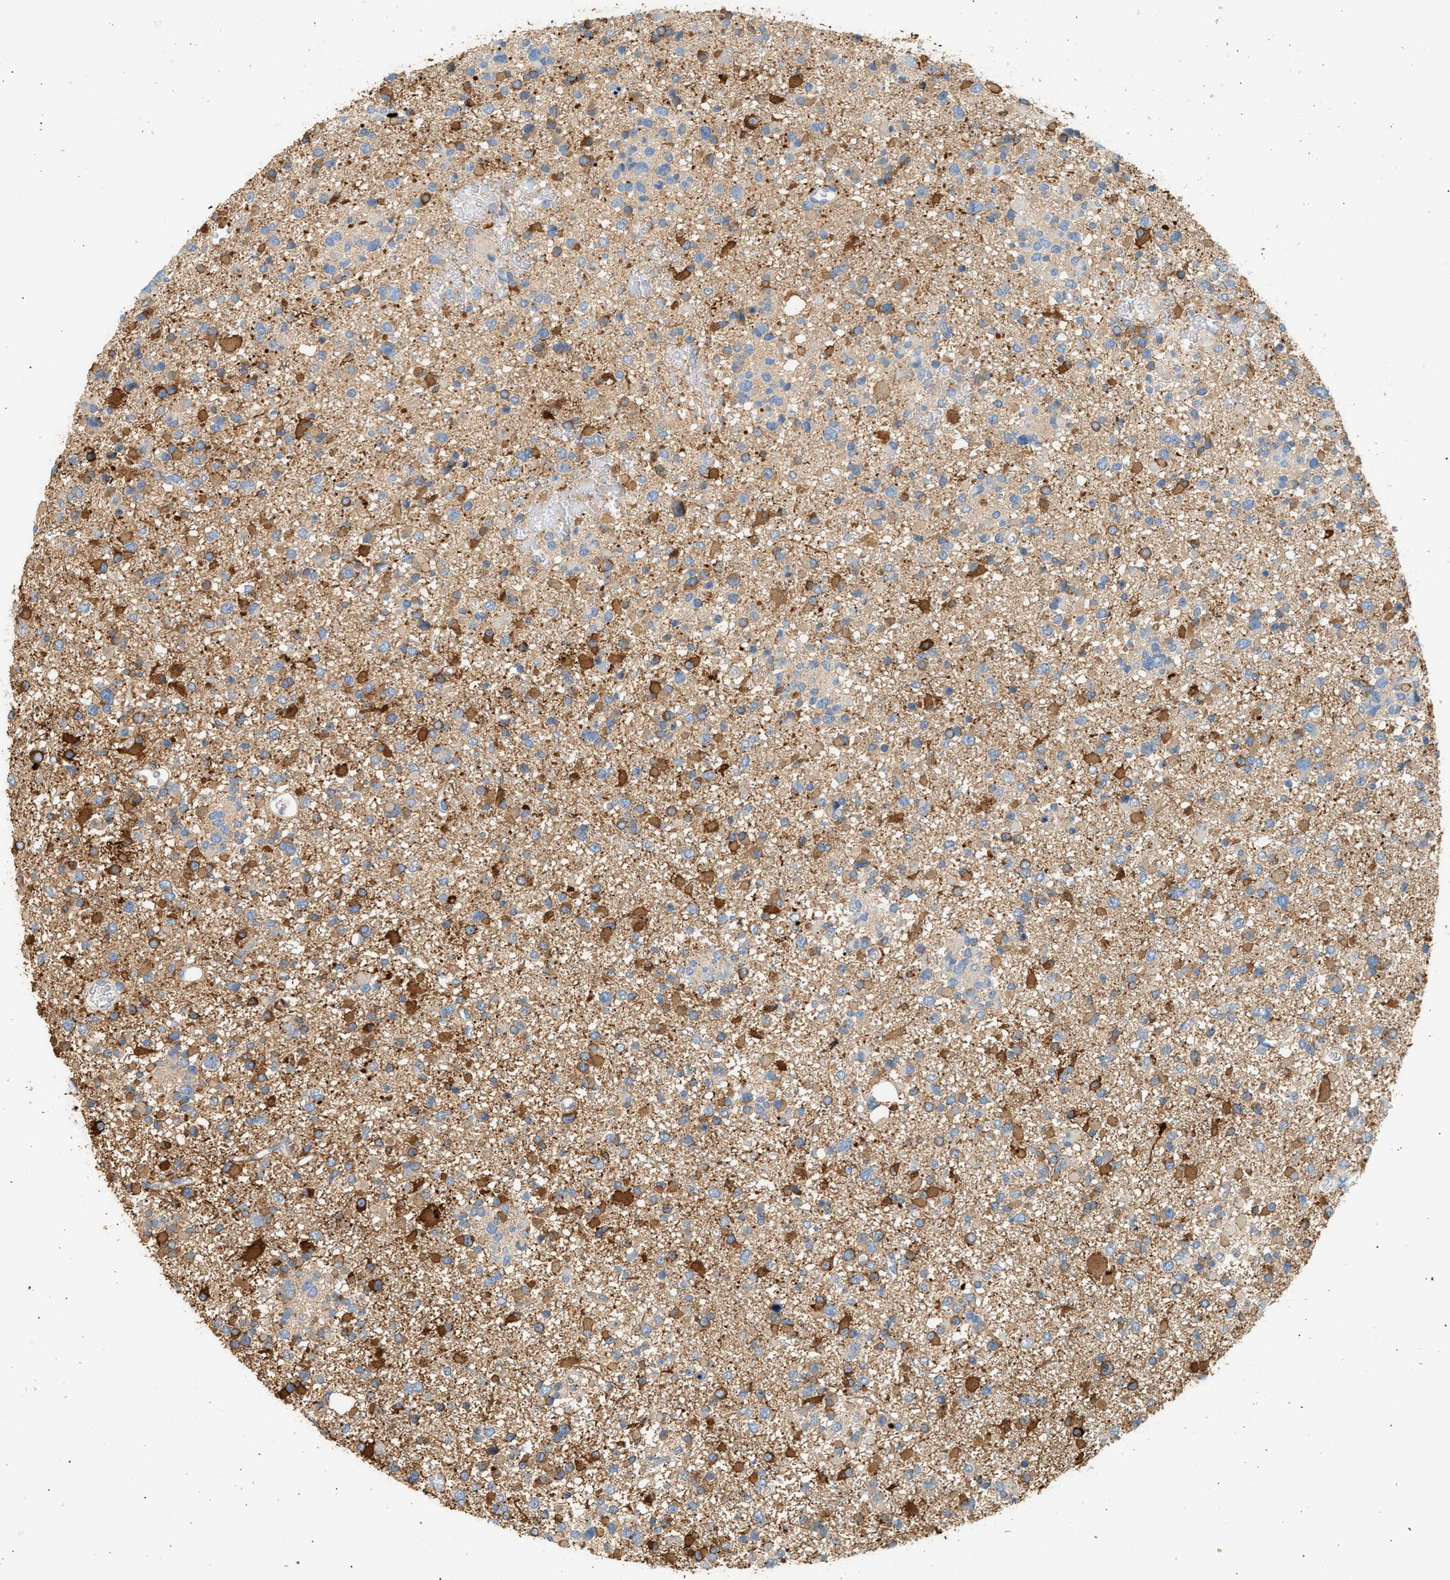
{"staining": {"intensity": "moderate", "quantity": ">75%", "location": "cytoplasmic/membranous"}, "tissue": "glioma", "cell_type": "Tumor cells", "image_type": "cancer", "snomed": [{"axis": "morphology", "description": "Glioma, malignant, Low grade"}, {"axis": "topography", "description": "Brain"}], "caption": "Immunohistochemical staining of glioma displays medium levels of moderate cytoplasmic/membranous protein positivity in approximately >75% of tumor cells. Ihc stains the protein of interest in brown and the nuclei are stained blue.", "gene": "ENTHD1", "patient": {"sex": "female", "age": 22}}